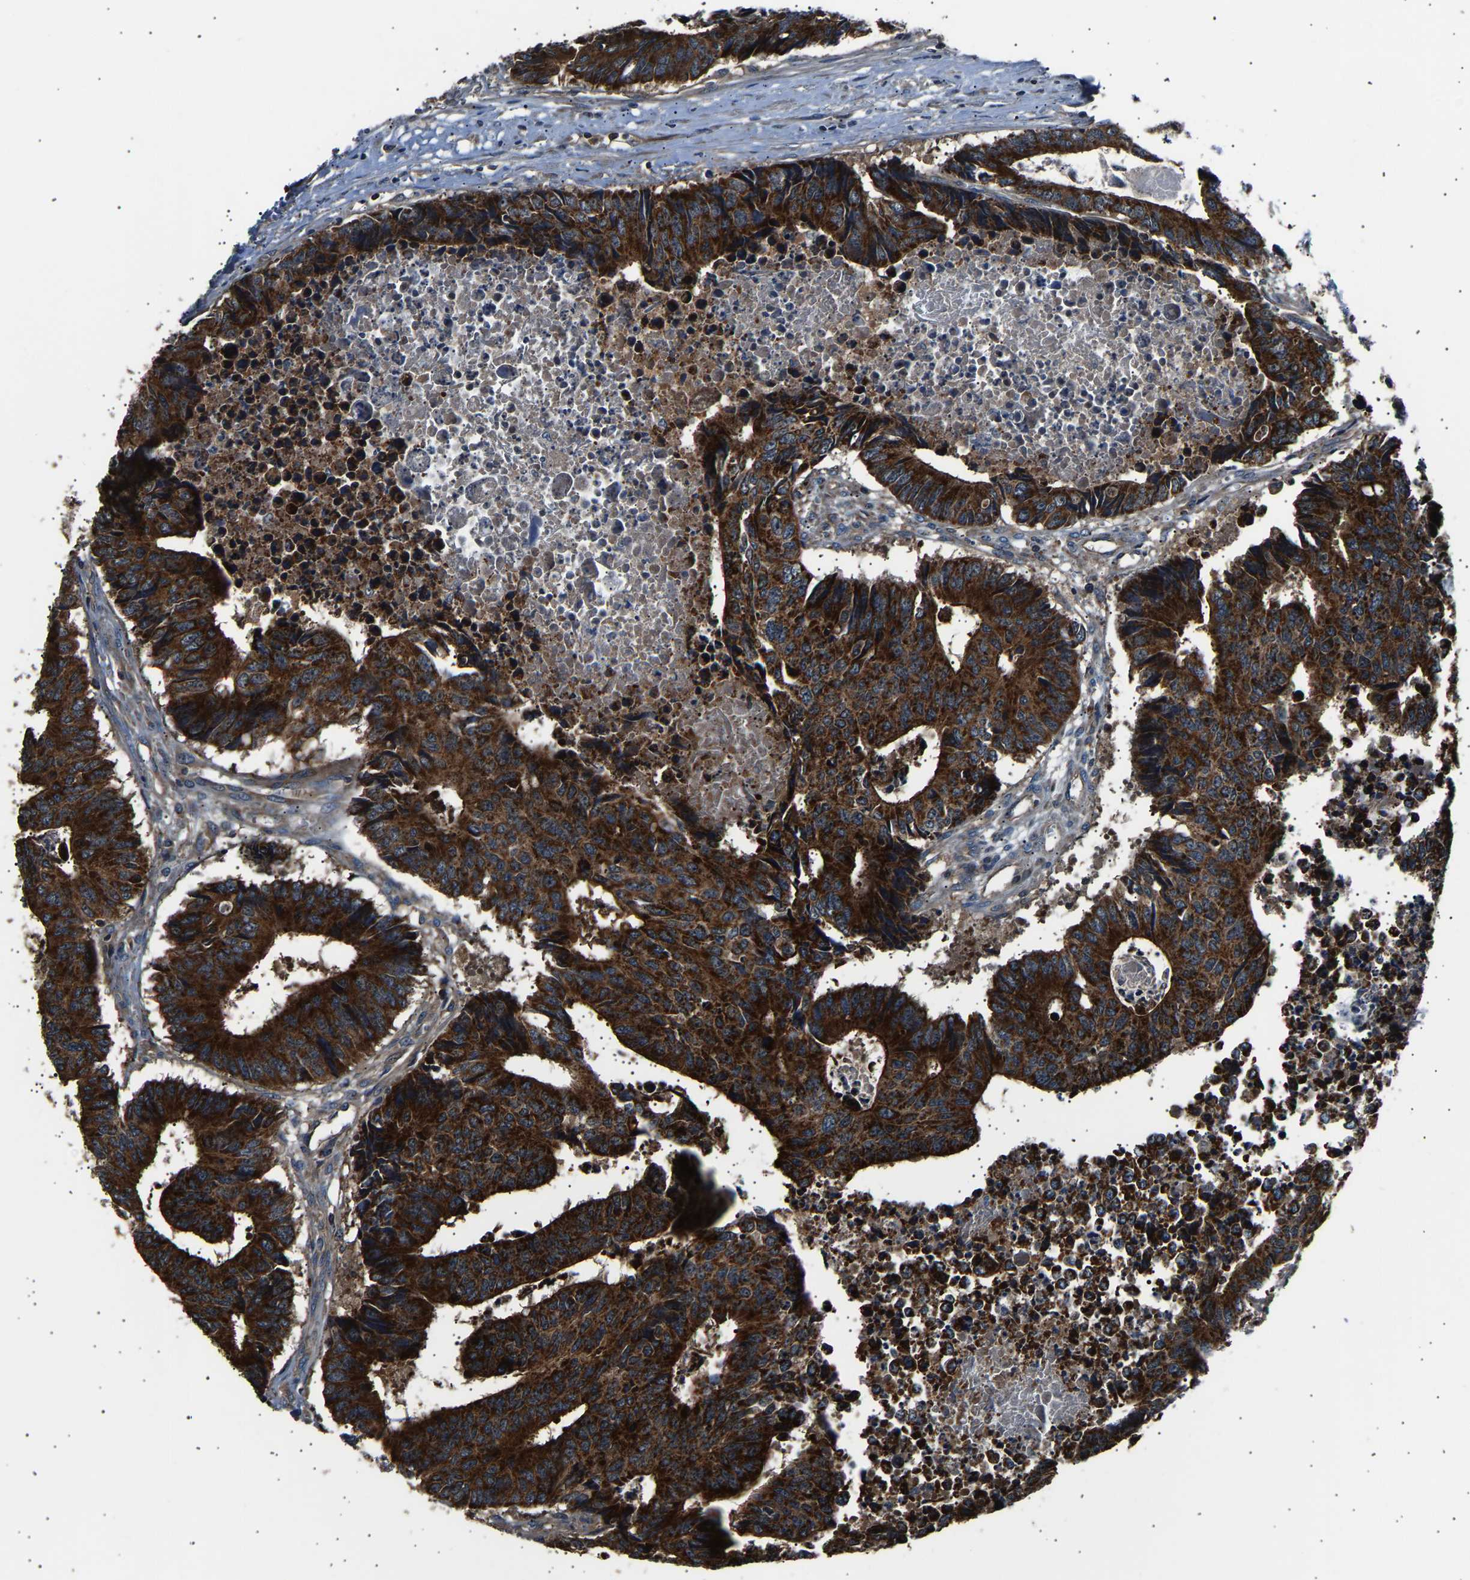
{"staining": {"intensity": "strong", "quantity": ">75%", "location": "cytoplasmic/membranous"}, "tissue": "colorectal cancer", "cell_type": "Tumor cells", "image_type": "cancer", "snomed": [{"axis": "morphology", "description": "Adenocarcinoma, NOS"}, {"axis": "topography", "description": "Rectum"}], "caption": "Immunohistochemical staining of human colorectal cancer (adenocarcinoma) displays high levels of strong cytoplasmic/membranous positivity in approximately >75% of tumor cells.", "gene": "GGCT", "patient": {"sex": "male", "age": 84}}